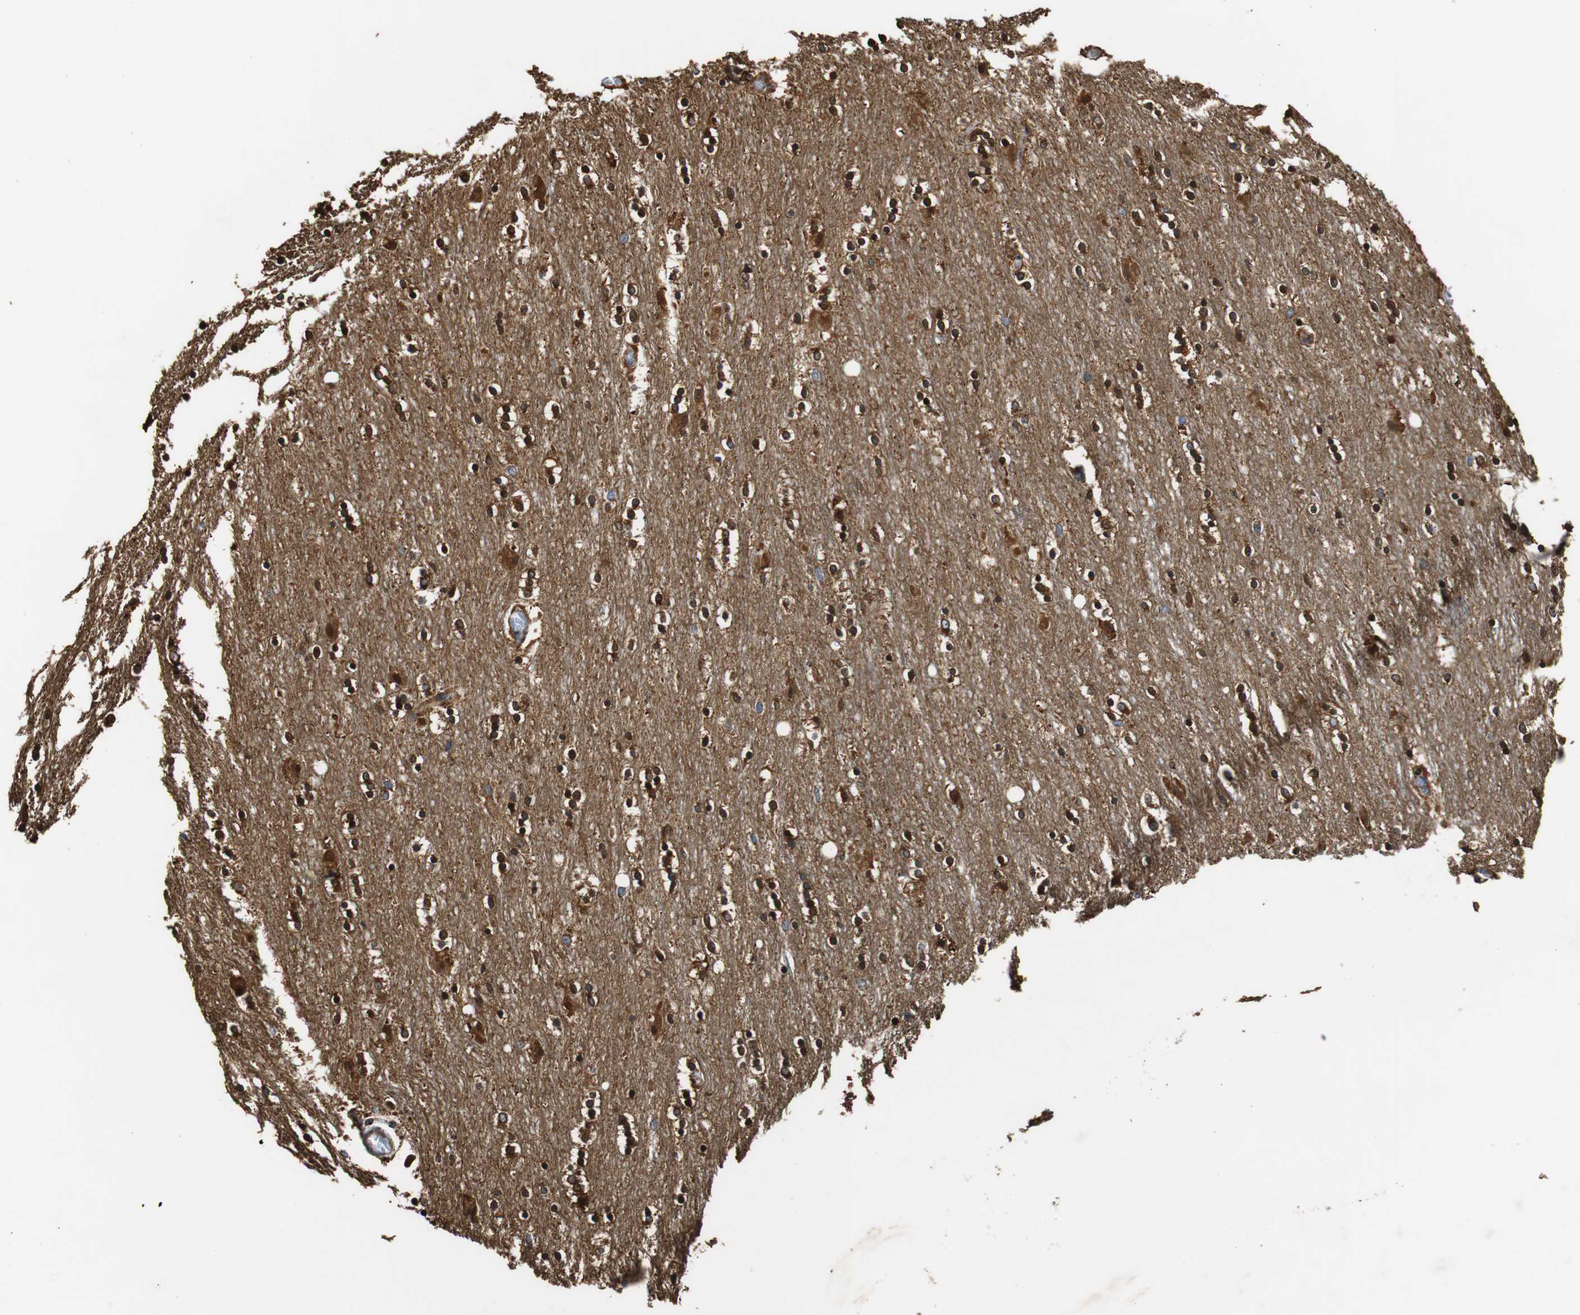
{"staining": {"intensity": "strong", "quantity": ">75%", "location": "cytoplasmic/membranous,nuclear"}, "tissue": "caudate", "cell_type": "Glial cells", "image_type": "normal", "snomed": [{"axis": "morphology", "description": "Normal tissue, NOS"}, {"axis": "topography", "description": "Lateral ventricle wall"}], "caption": "Benign caudate was stained to show a protein in brown. There is high levels of strong cytoplasmic/membranous,nuclear expression in approximately >75% of glial cells.", "gene": "GSTK1", "patient": {"sex": "female", "age": 54}}